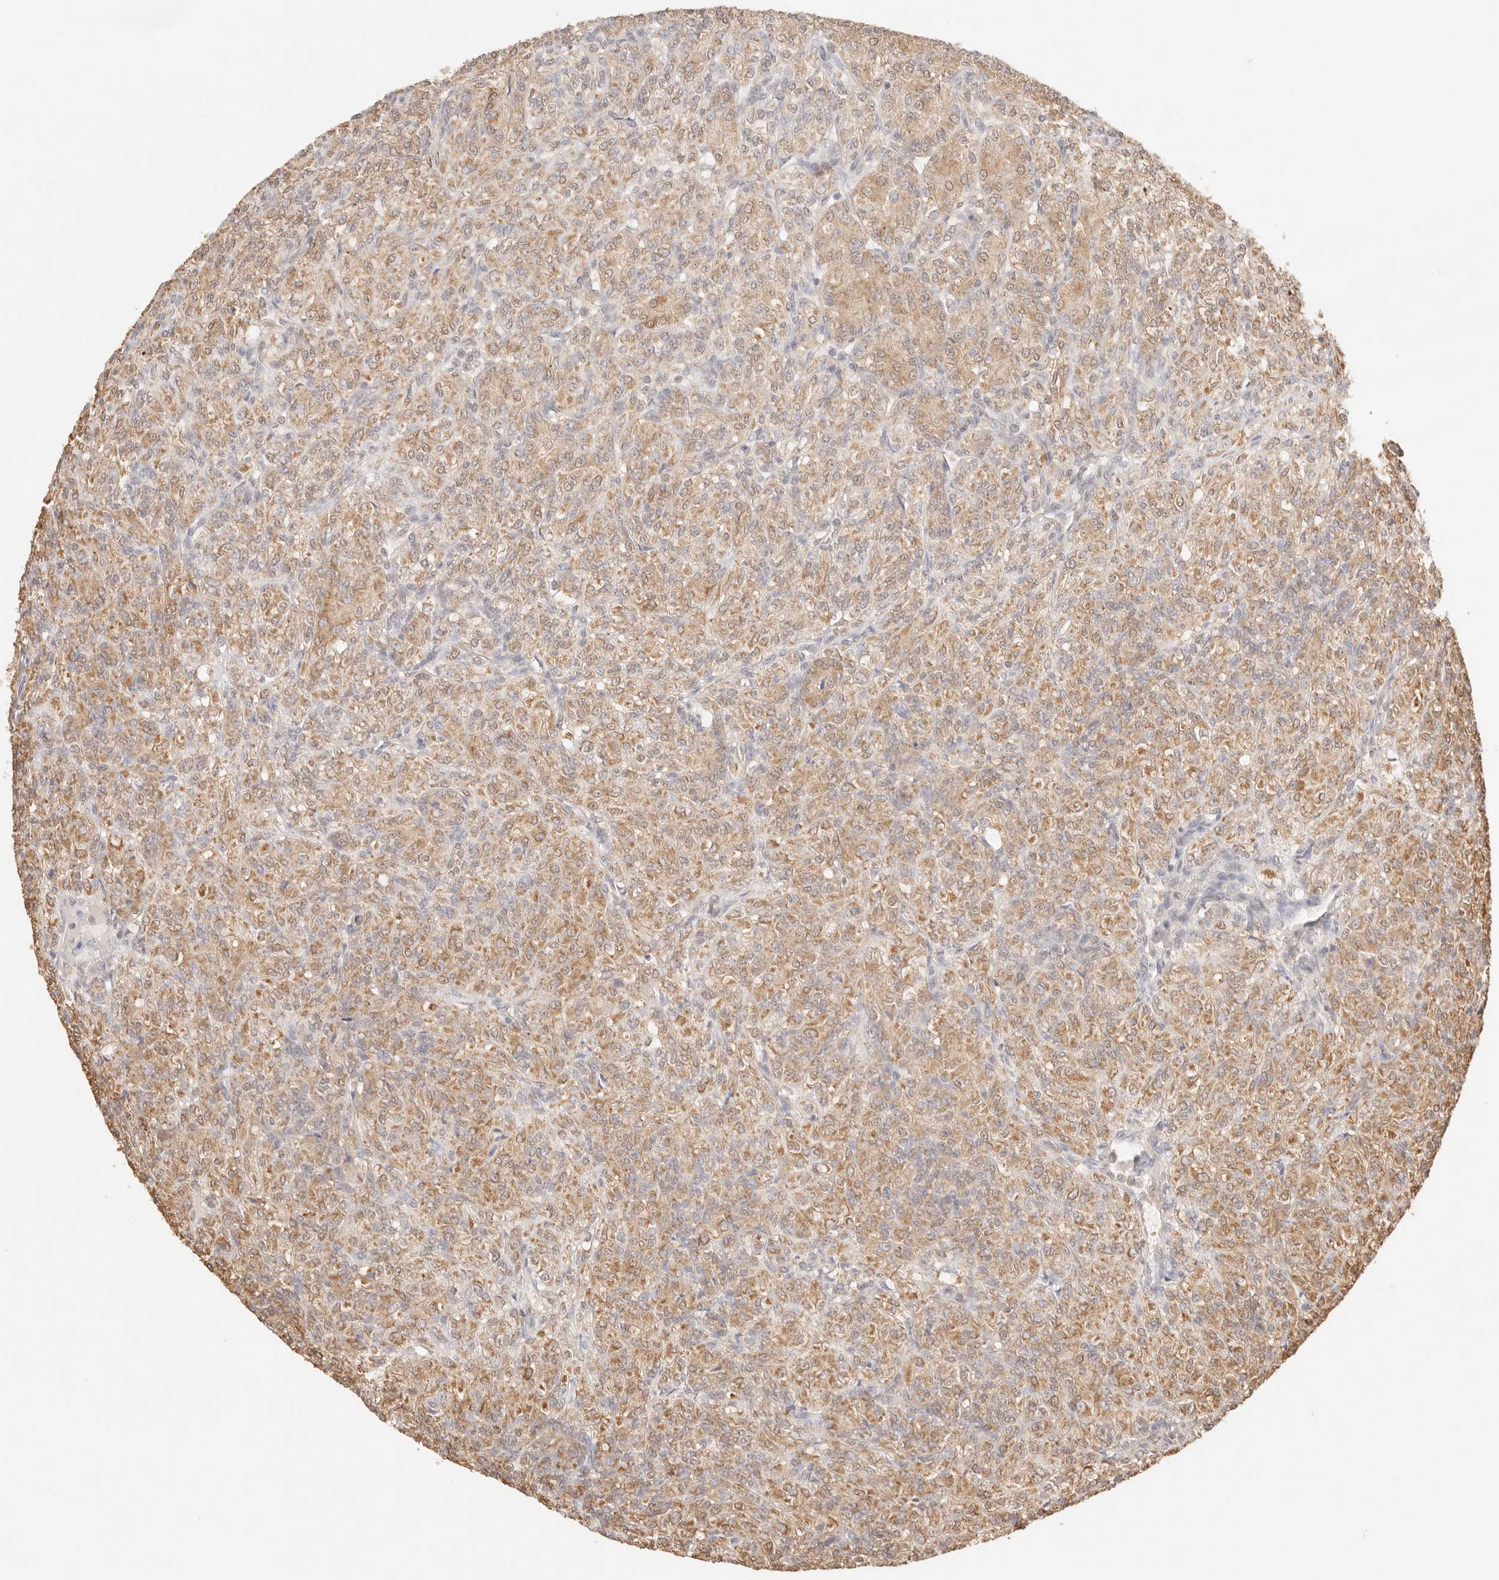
{"staining": {"intensity": "moderate", "quantity": "25%-75%", "location": "cytoplasmic/membranous"}, "tissue": "renal cancer", "cell_type": "Tumor cells", "image_type": "cancer", "snomed": [{"axis": "morphology", "description": "Adenocarcinoma, NOS"}, {"axis": "topography", "description": "Kidney"}], "caption": "Immunohistochemical staining of renal cancer reveals moderate cytoplasmic/membranous protein expression in about 25%-75% of tumor cells.", "gene": "IL1R2", "patient": {"sex": "male", "age": 77}}